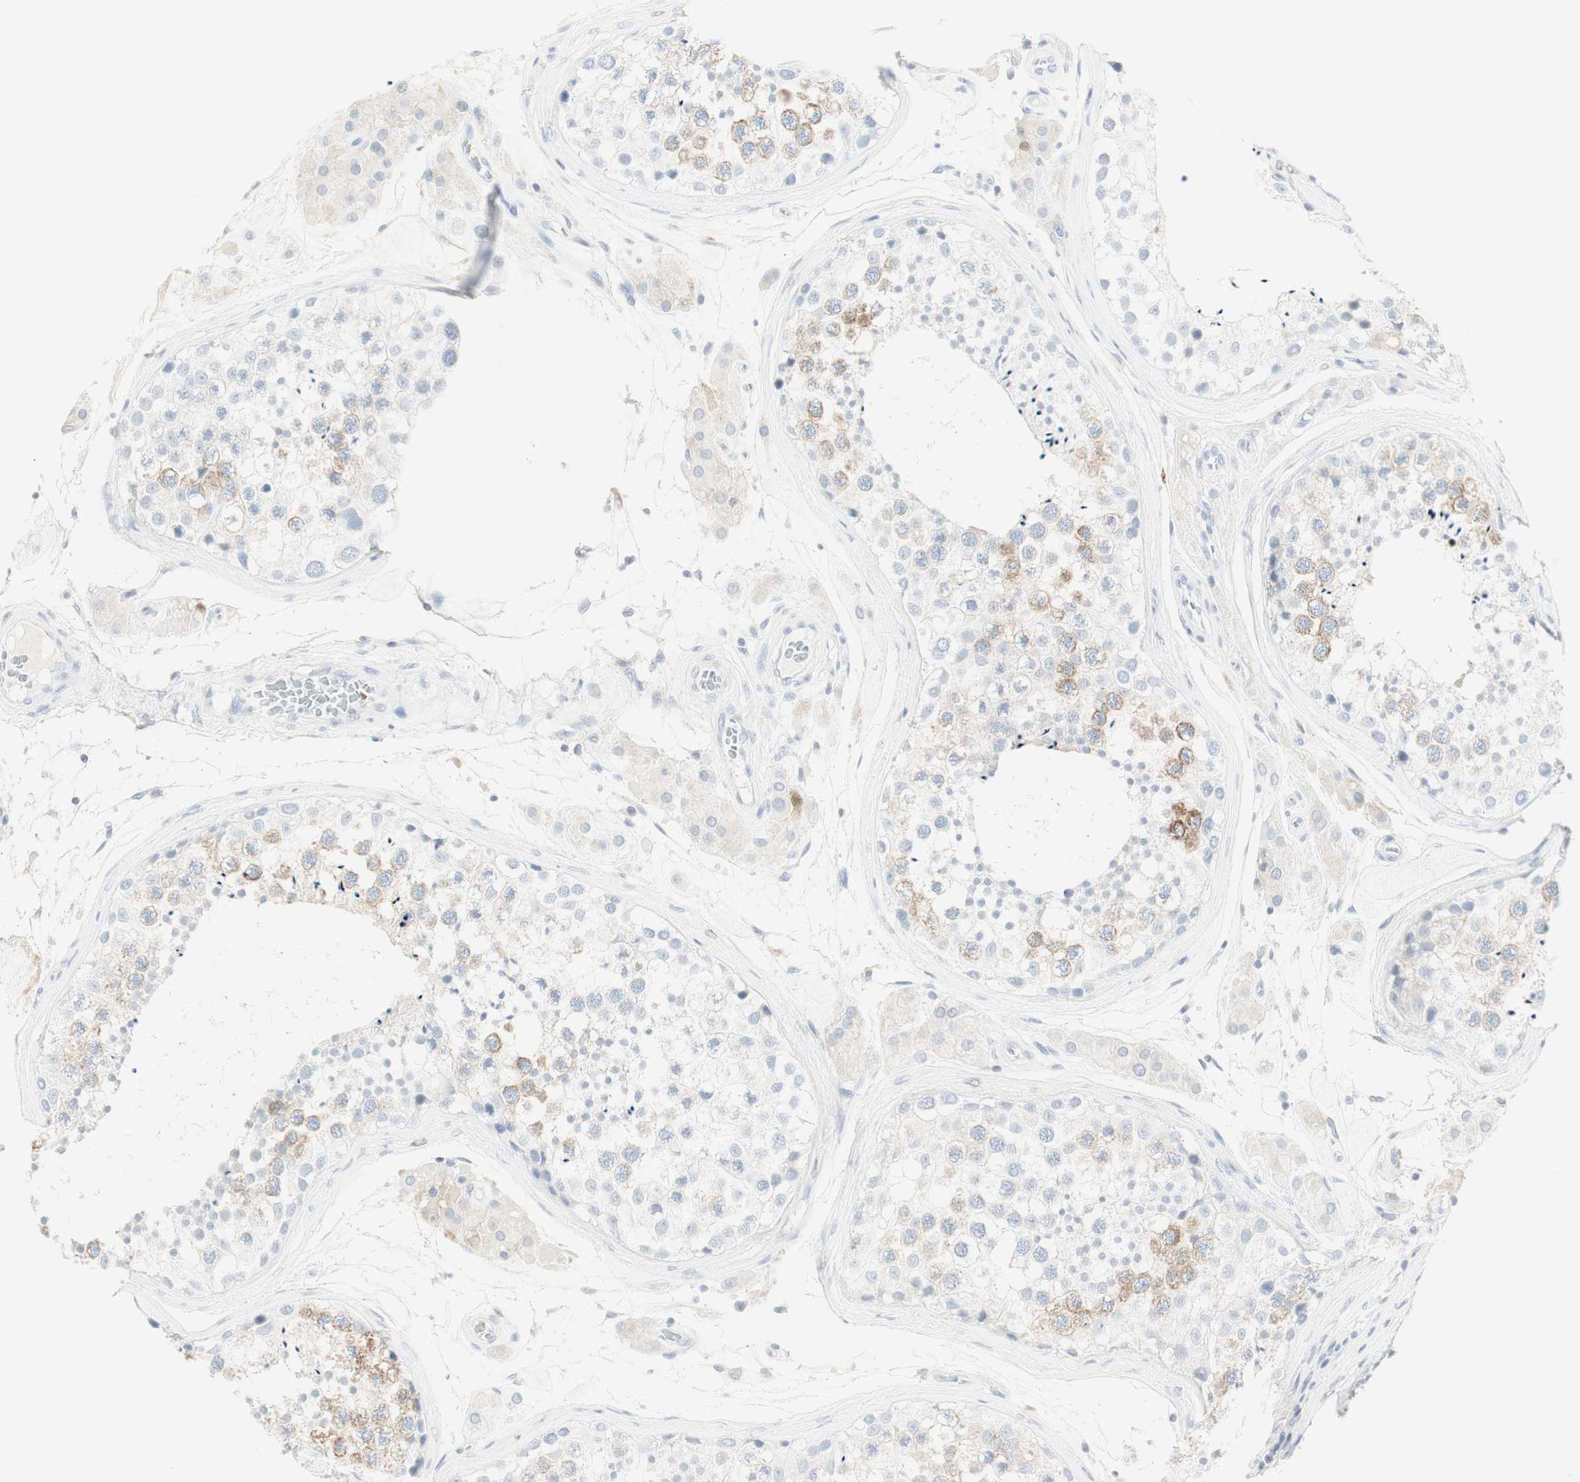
{"staining": {"intensity": "moderate", "quantity": "25%-75%", "location": "cytoplasmic/membranous"}, "tissue": "testis", "cell_type": "Cells in seminiferous ducts", "image_type": "normal", "snomed": [{"axis": "morphology", "description": "Normal tissue, NOS"}, {"axis": "topography", "description": "Testis"}], "caption": "Unremarkable testis displays moderate cytoplasmic/membranous positivity in approximately 25%-75% of cells in seminiferous ducts, visualized by immunohistochemistry.", "gene": "MDK", "patient": {"sex": "male", "age": 46}}